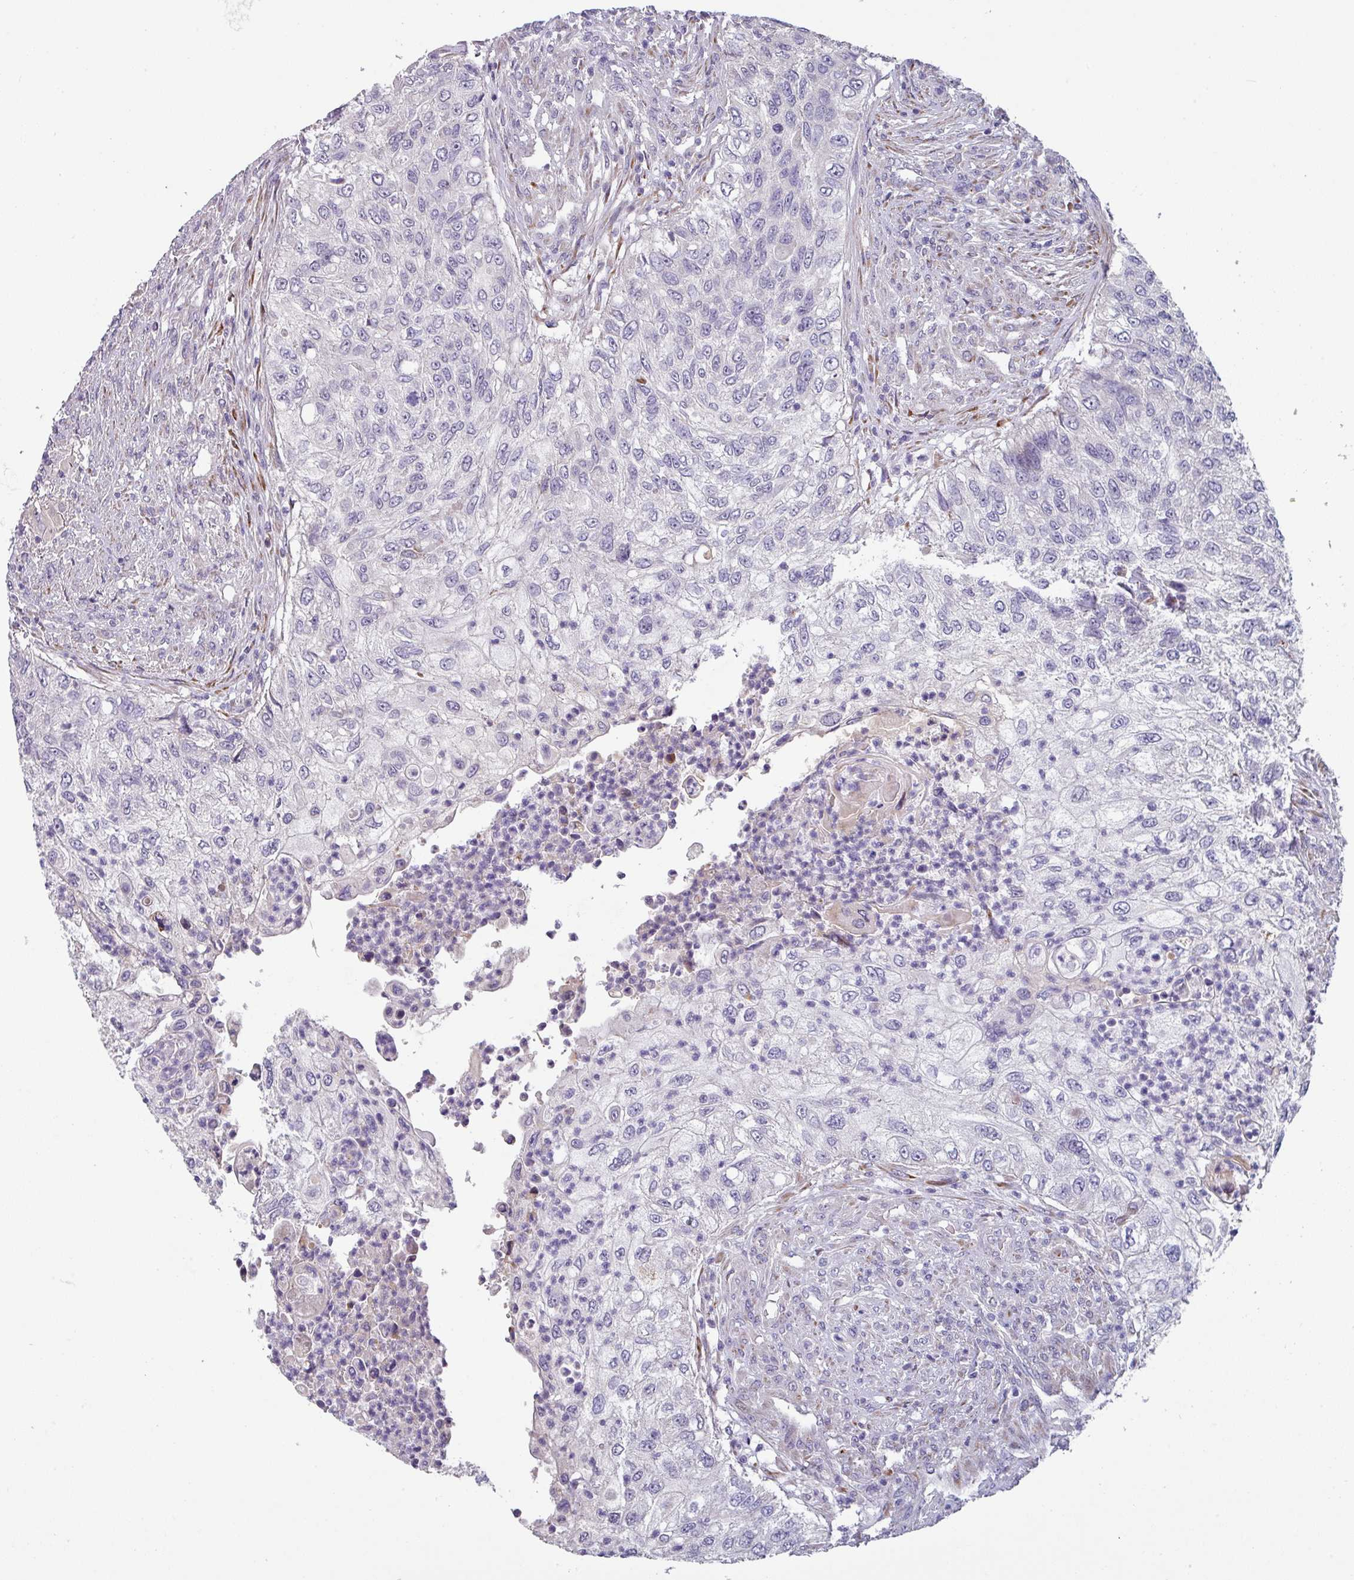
{"staining": {"intensity": "negative", "quantity": "none", "location": "none"}, "tissue": "urothelial cancer", "cell_type": "Tumor cells", "image_type": "cancer", "snomed": [{"axis": "morphology", "description": "Urothelial carcinoma, High grade"}, {"axis": "topography", "description": "Urinary bladder"}], "caption": "The immunohistochemistry (IHC) micrograph has no significant positivity in tumor cells of urothelial cancer tissue.", "gene": "KLHL3", "patient": {"sex": "female", "age": 60}}